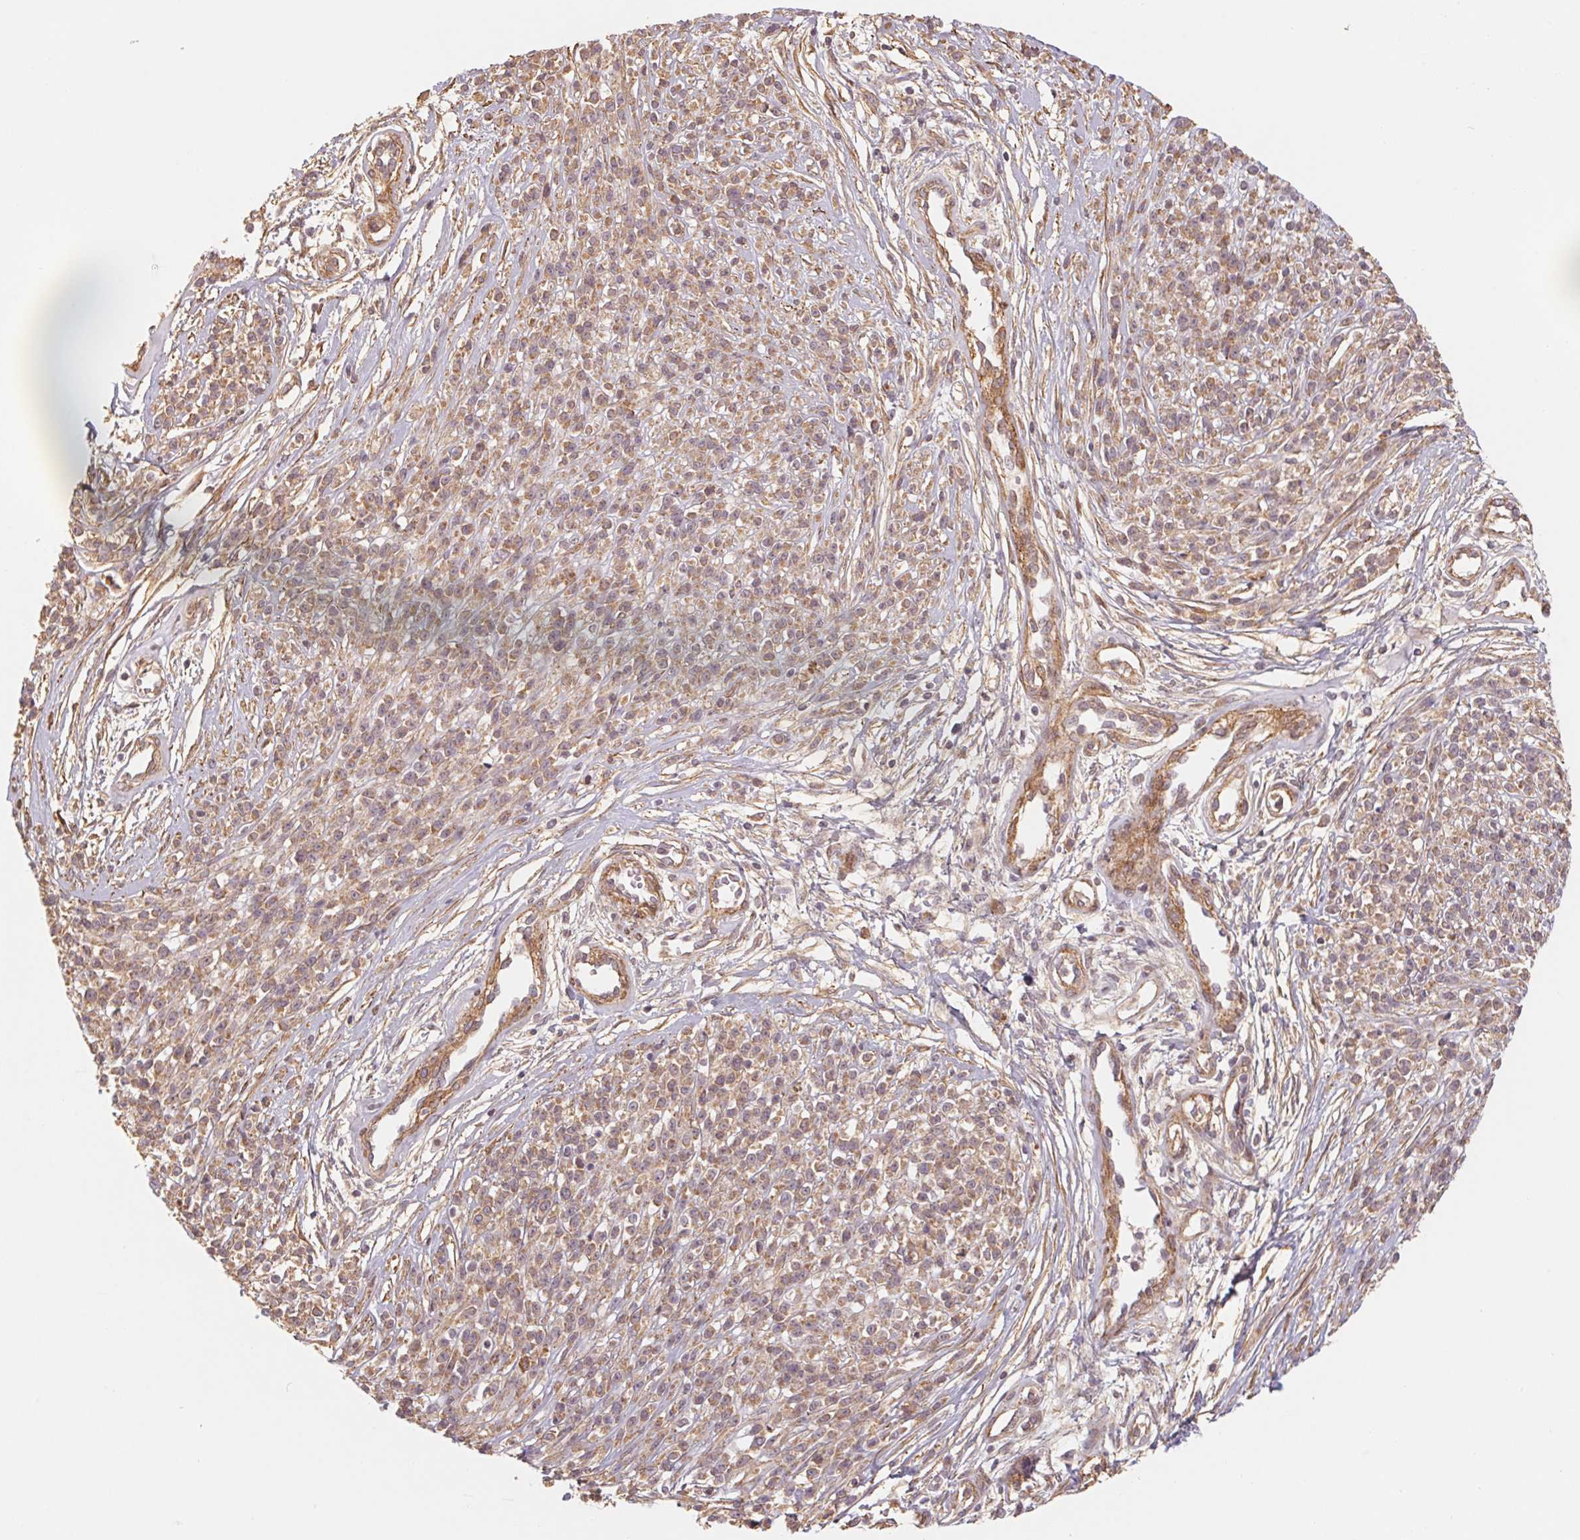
{"staining": {"intensity": "weak", "quantity": ">75%", "location": "cytoplasmic/membranous"}, "tissue": "melanoma", "cell_type": "Tumor cells", "image_type": "cancer", "snomed": [{"axis": "morphology", "description": "Malignant melanoma, NOS"}, {"axis": "topography", "description": "Skin"}, {"axis": "topography", "description": "Skin of trunk"}], "caption": "A photomicrograph showing weak cytoplasmic/membranous staining in approximately >75% of tumor cells in melanoma, as visualized by brown immunohistochemical staining.", "gene": "CCDC112", "patient": {"sex": "male", "age": 74}}